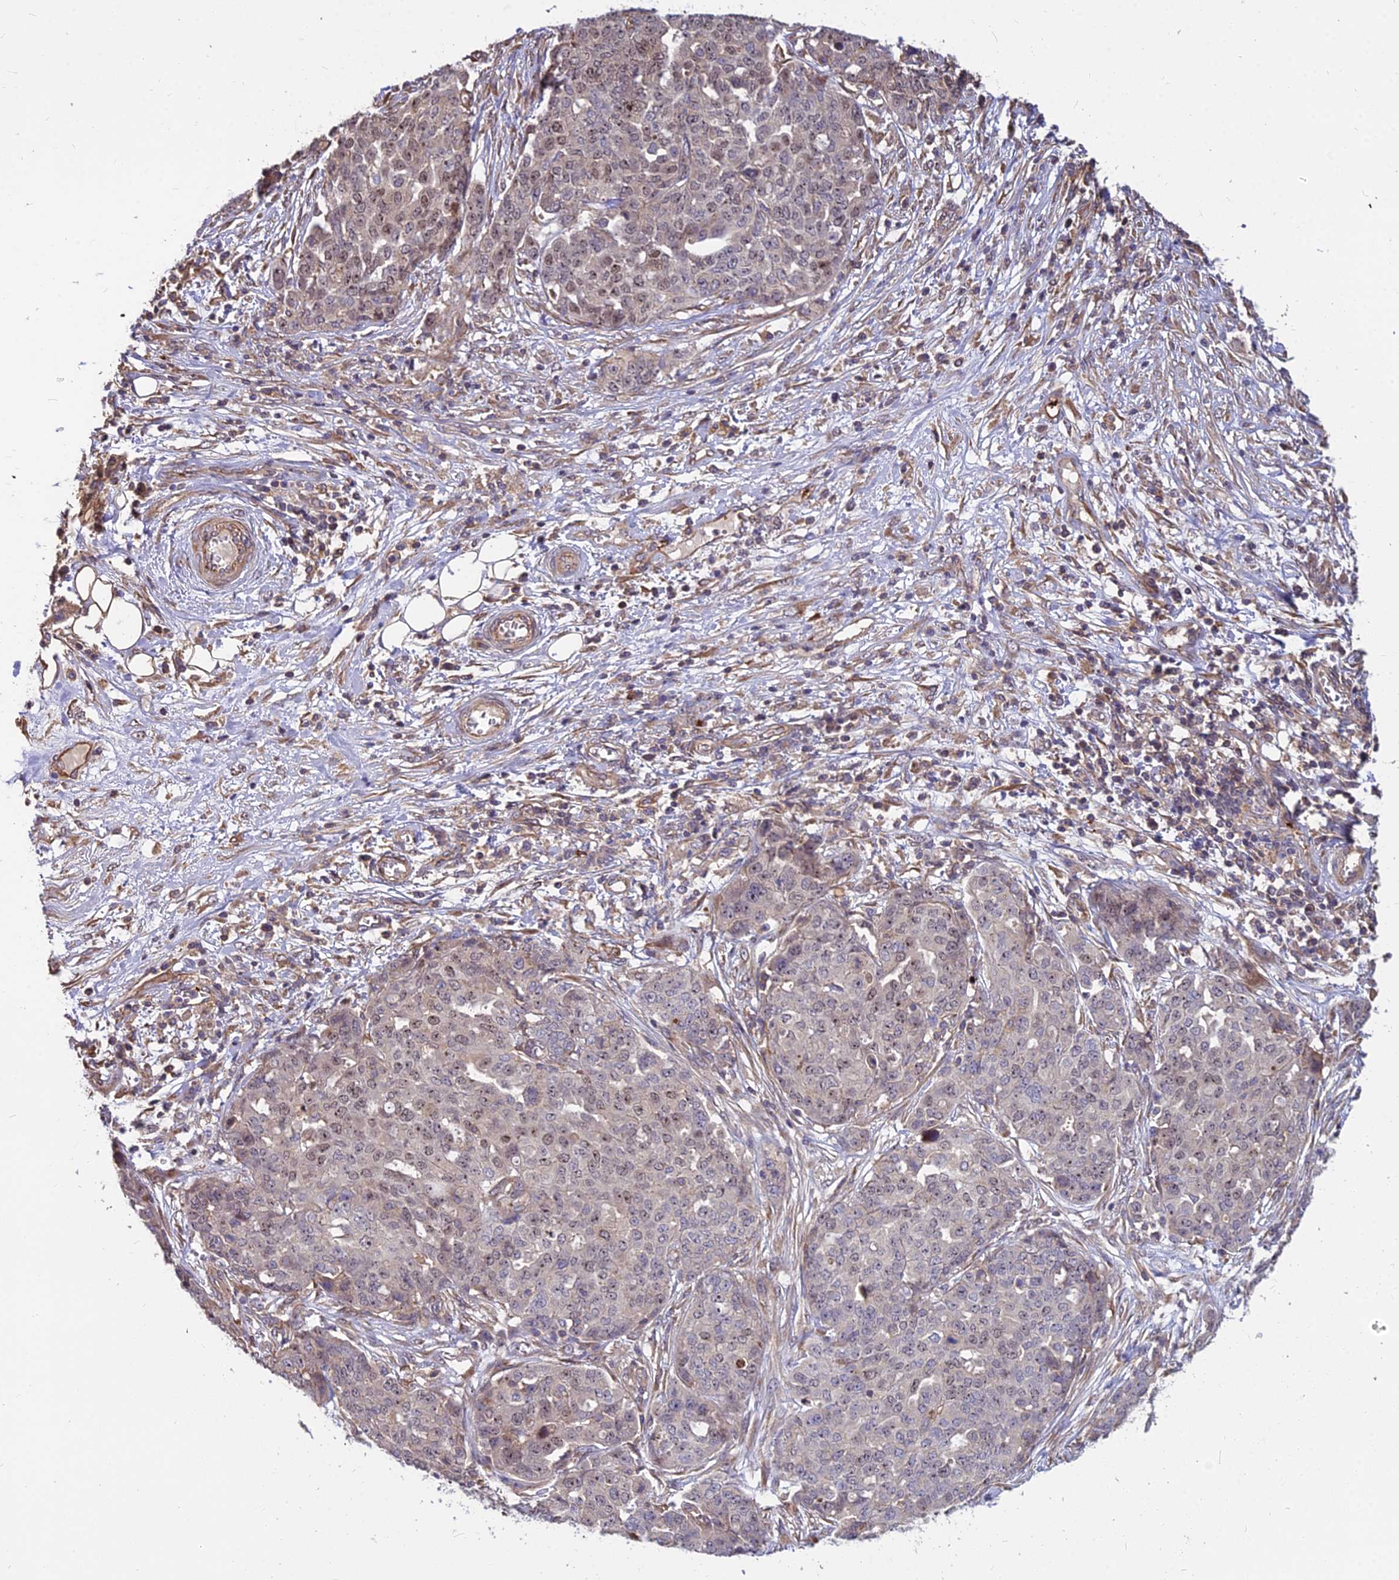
{"staining": {"intensity": "weak", "quantity": "25%-75%", "location": "nuclear"}, "tissue": "ovarian cancer", "cell_type": "Tumor cells", "image_type": "cancer", "snomed": [{"axis": "morphology", "description": "Cystadenocarcinoma, serous, NOS"}, {"axis": "topography", "description": "Soft tissue"}, {"axis": "topography", "description": "Ovary"}], "caption": "Approximately 25%-75% of tumor cells in human serous cystadenocarcinoma (ovarian) demonstrate weak nuclear protein positivity as visualized by brown immunohistochemical staining.", "gene": "TCEA3", "patient": {"sex": "female", "age": 57}}